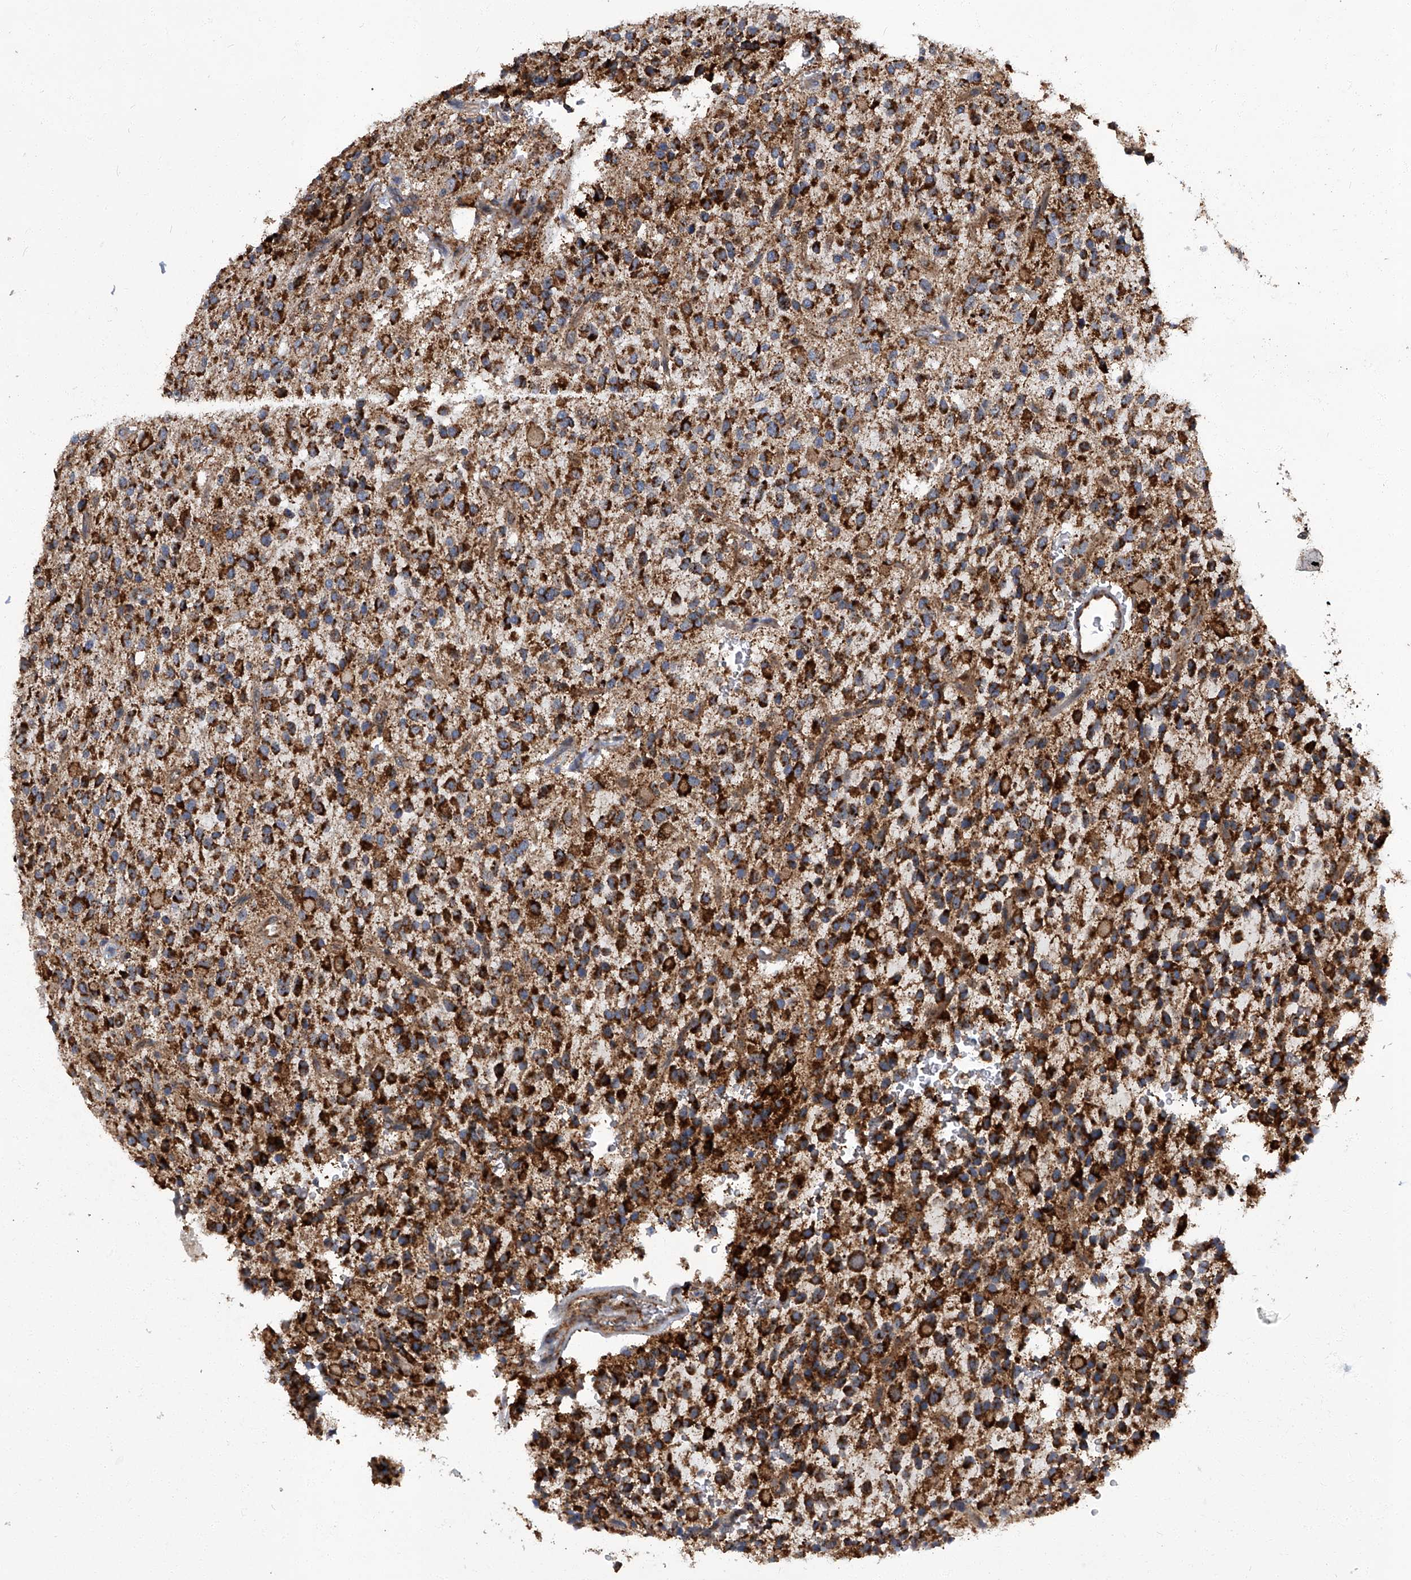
{"staining": {"intensity": "strong", "quantity": ">75%", "location": "cytoplasmic/membranous"}, "tissue": "glioma", "cell_type": "Tumor cells", "image_type": "cancer", "snomed": [{"axis": "morphology", "description": "Glioma, malignant, High grade"}, {"axis": "topography", "description": "Brain"}], "caption": "Approximately >75% of tumor cells in malignant high-grade glioma display strong cytoplasmic/membranous protein positivity as visualized by brown immunohistochemical staining.", "gene": "TNFRSF13B", "patient": {"sex": "male", "age": 34}}